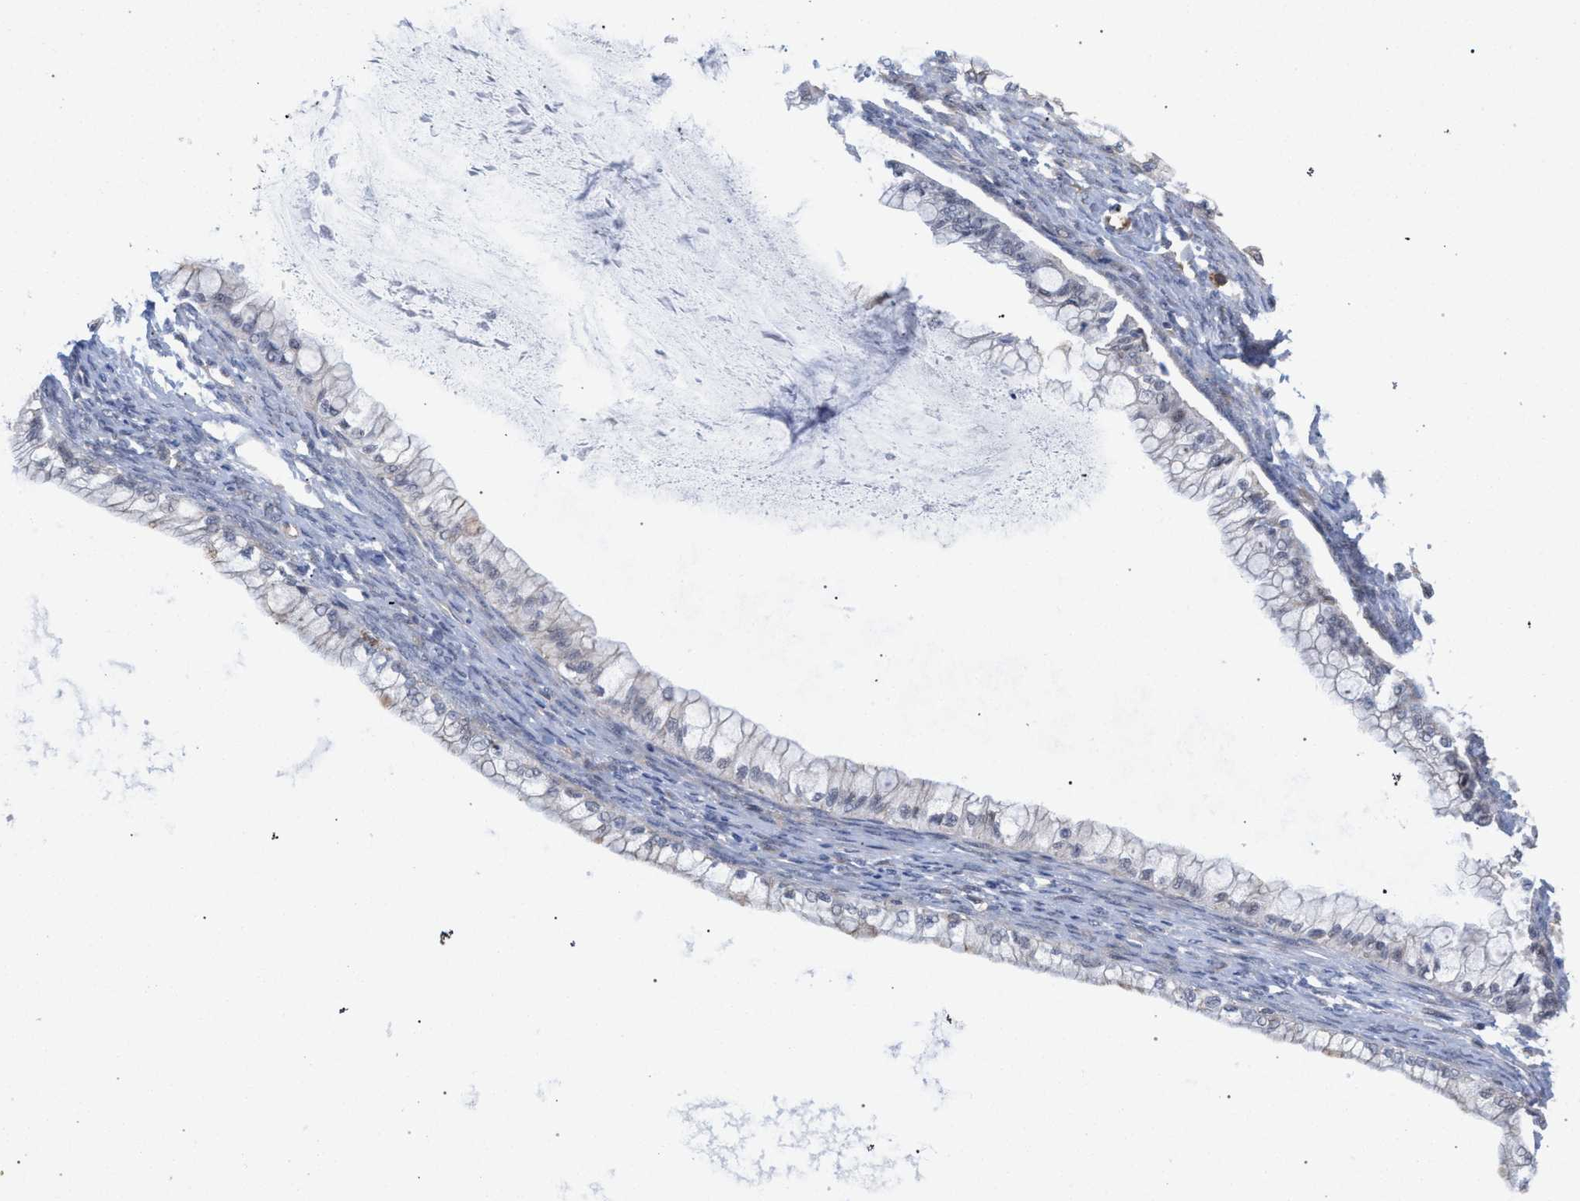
{"staining": {"intensity": "negative", "quantity": "none", "location": "none"}, "tissue": "ovarian cancer", "cell_type": "Tumor cells", "image_type": "cancer", "snomed": [{"axis": "morphology", "description": "Cystadenocarcinoma, mucinous, NOS"}, {"axis": "topography", "description": "Ovary"}], "caption": "This is an immunohistochemistry photomicrograph of human ovarian cancer. There is no staining in tumor cells.", "gene": "FHOD3", "patient": {"sex": "female", "age": 57}}